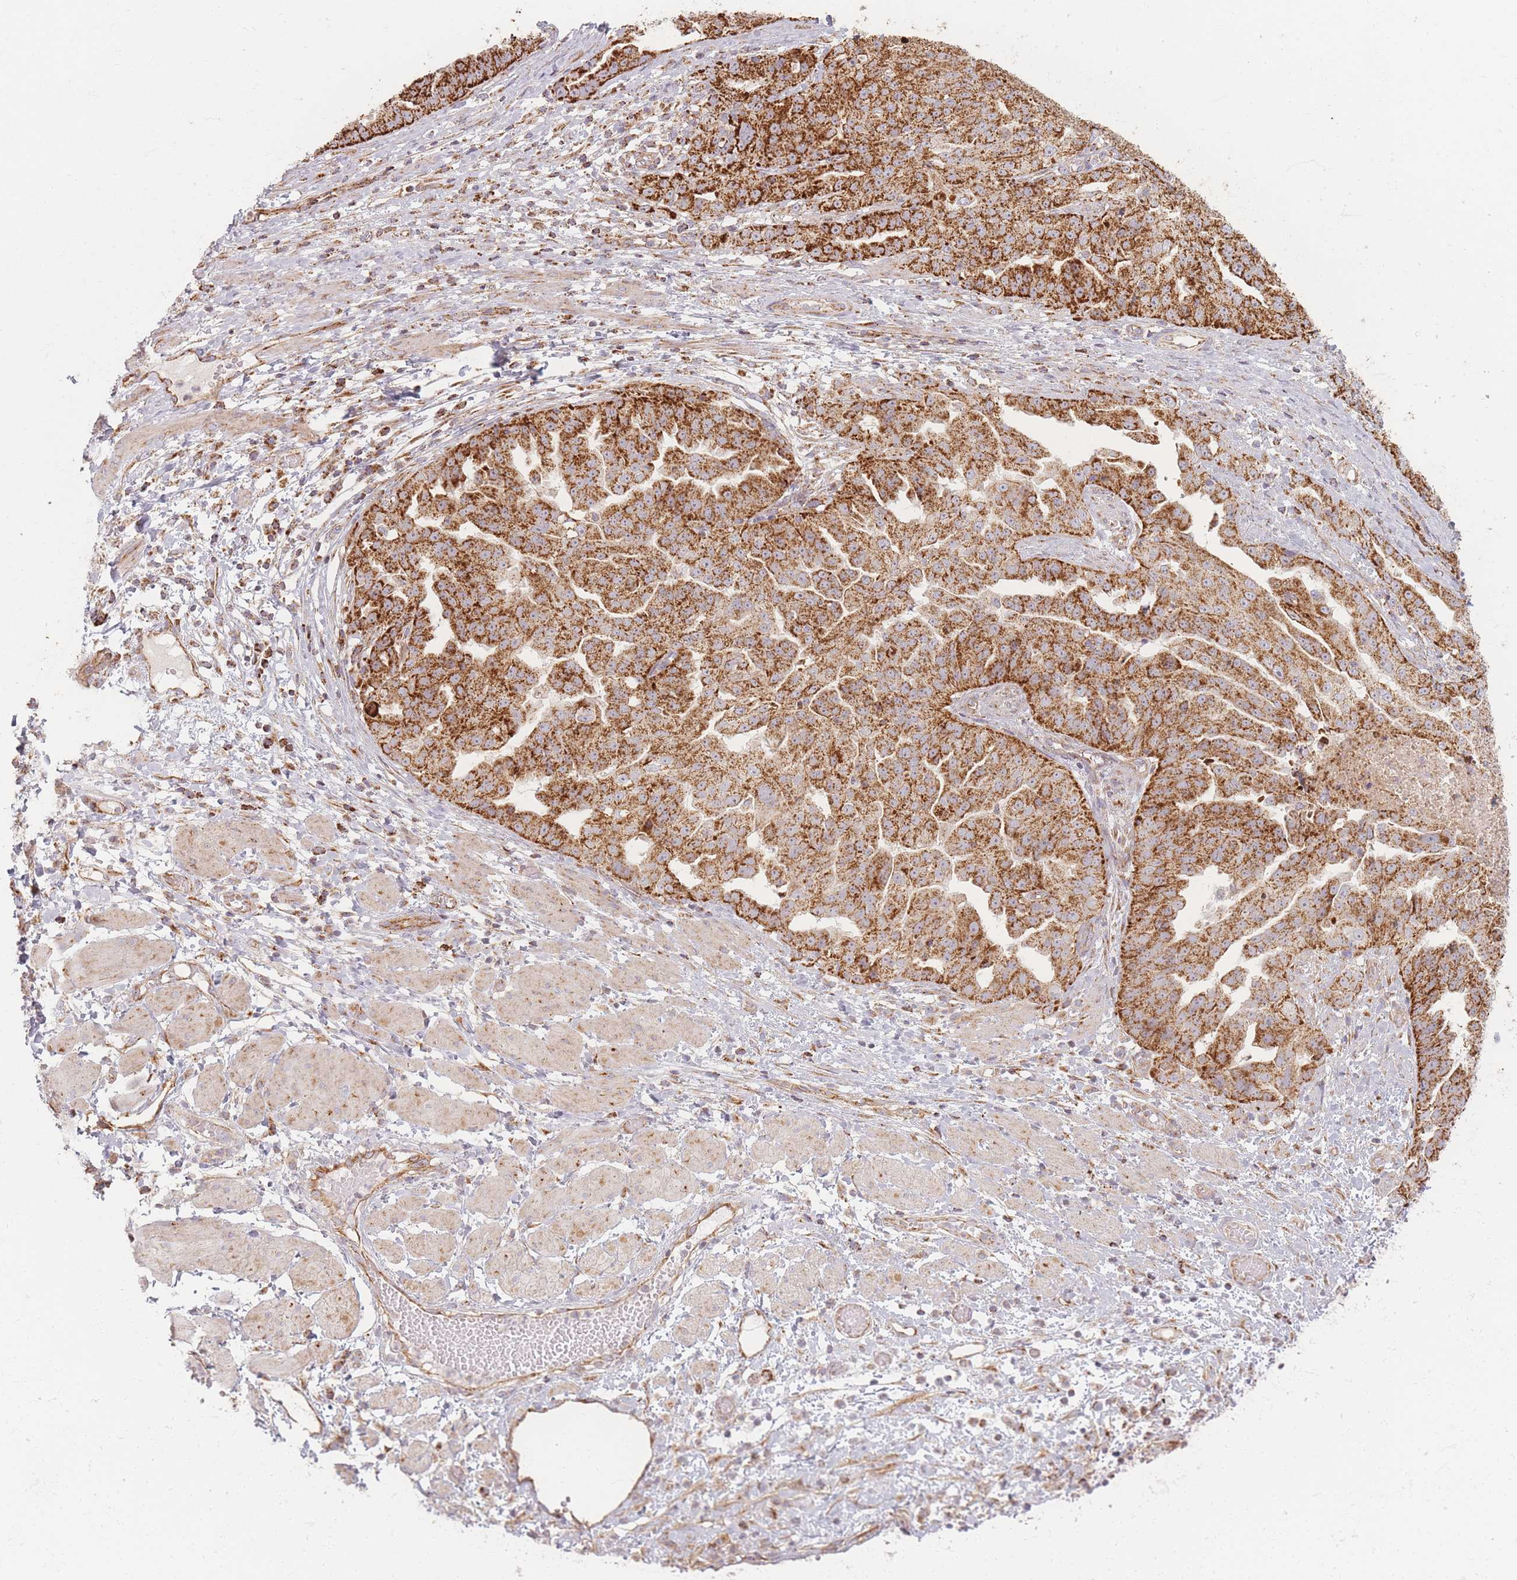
{"staining": {"intensity": "moderate", "quantity": ">75%", "location": "cytoplasmic/membranous"}, "tissue": "ovarian cancer", "cell_type": "Tumor cells", "image_type": "cancer", "snomed": [{"axis": "morphology", "description": "Cystadenocarcinoma, serous, NOS"}, {"axis": "topography", "description": "Ovary"}], "caption": "Approximately >75% of tumor cells in ovarian serous cystadenocarcinoma show moderate cytoplasmic/membranous protein staining as visualized by brown immunohistochemical staining.", "gene": "ESRP2", "patient": {"sex": "female", "age": 58}}